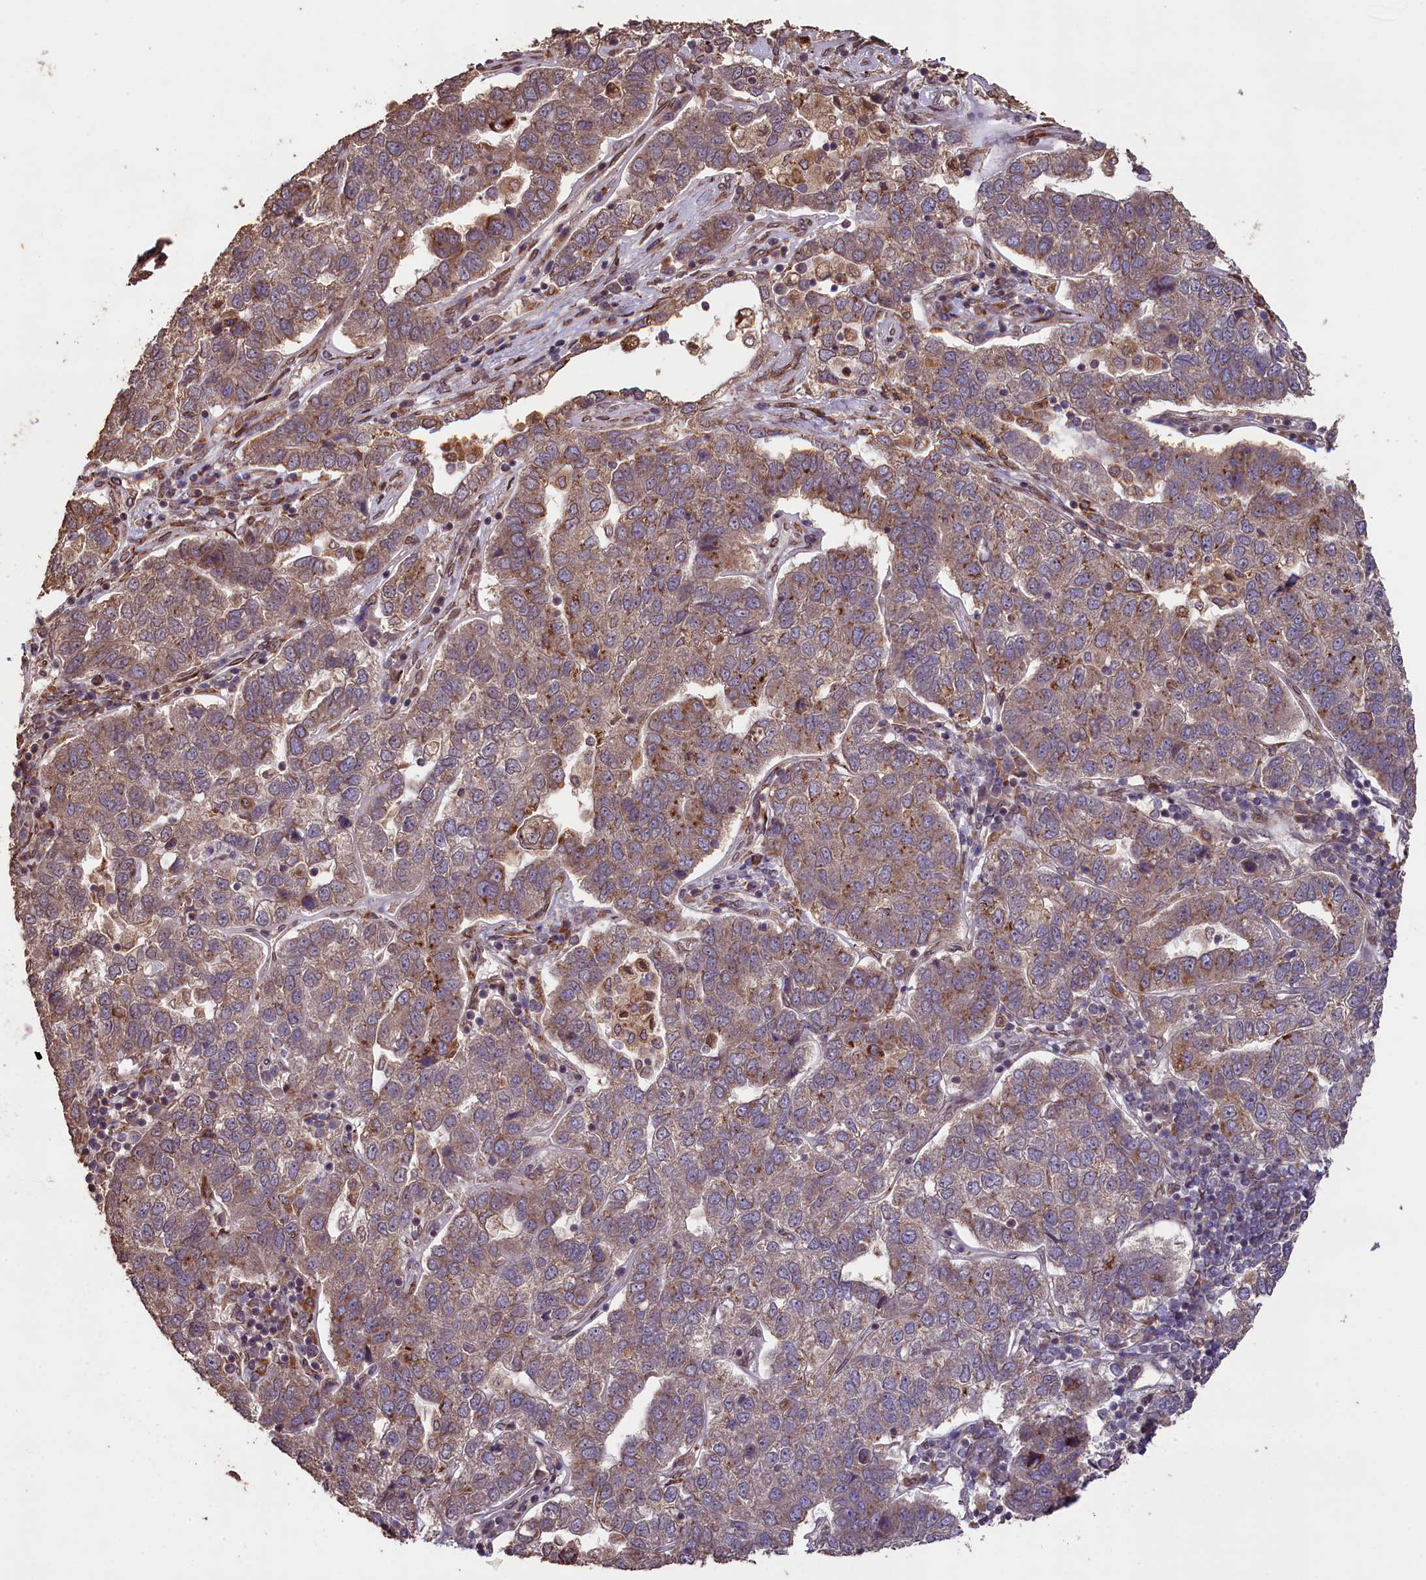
{"staining": {"intensity": "weak", "quantity": "25%-75%", "location": "cytoplasmic/membranous"}, "tissue": "pancreatic cancer", "cell_type": "Tumor cells", "image_type": "cancer", "snomed": [{"axis": "morphology", "description": "Adenocarcinoma, NOS"}, {"axis": "topography", "description": "Pancreas"}], "caption": "Pancreatic adenocarcinoma was stained to show a protein in brown. There is low levels of weak cytoplasmic/membranous expression in about 25%-75% of tumor cells.", "gene": "SLC38A7", "patient": {"sex": "female", "age": 61}}